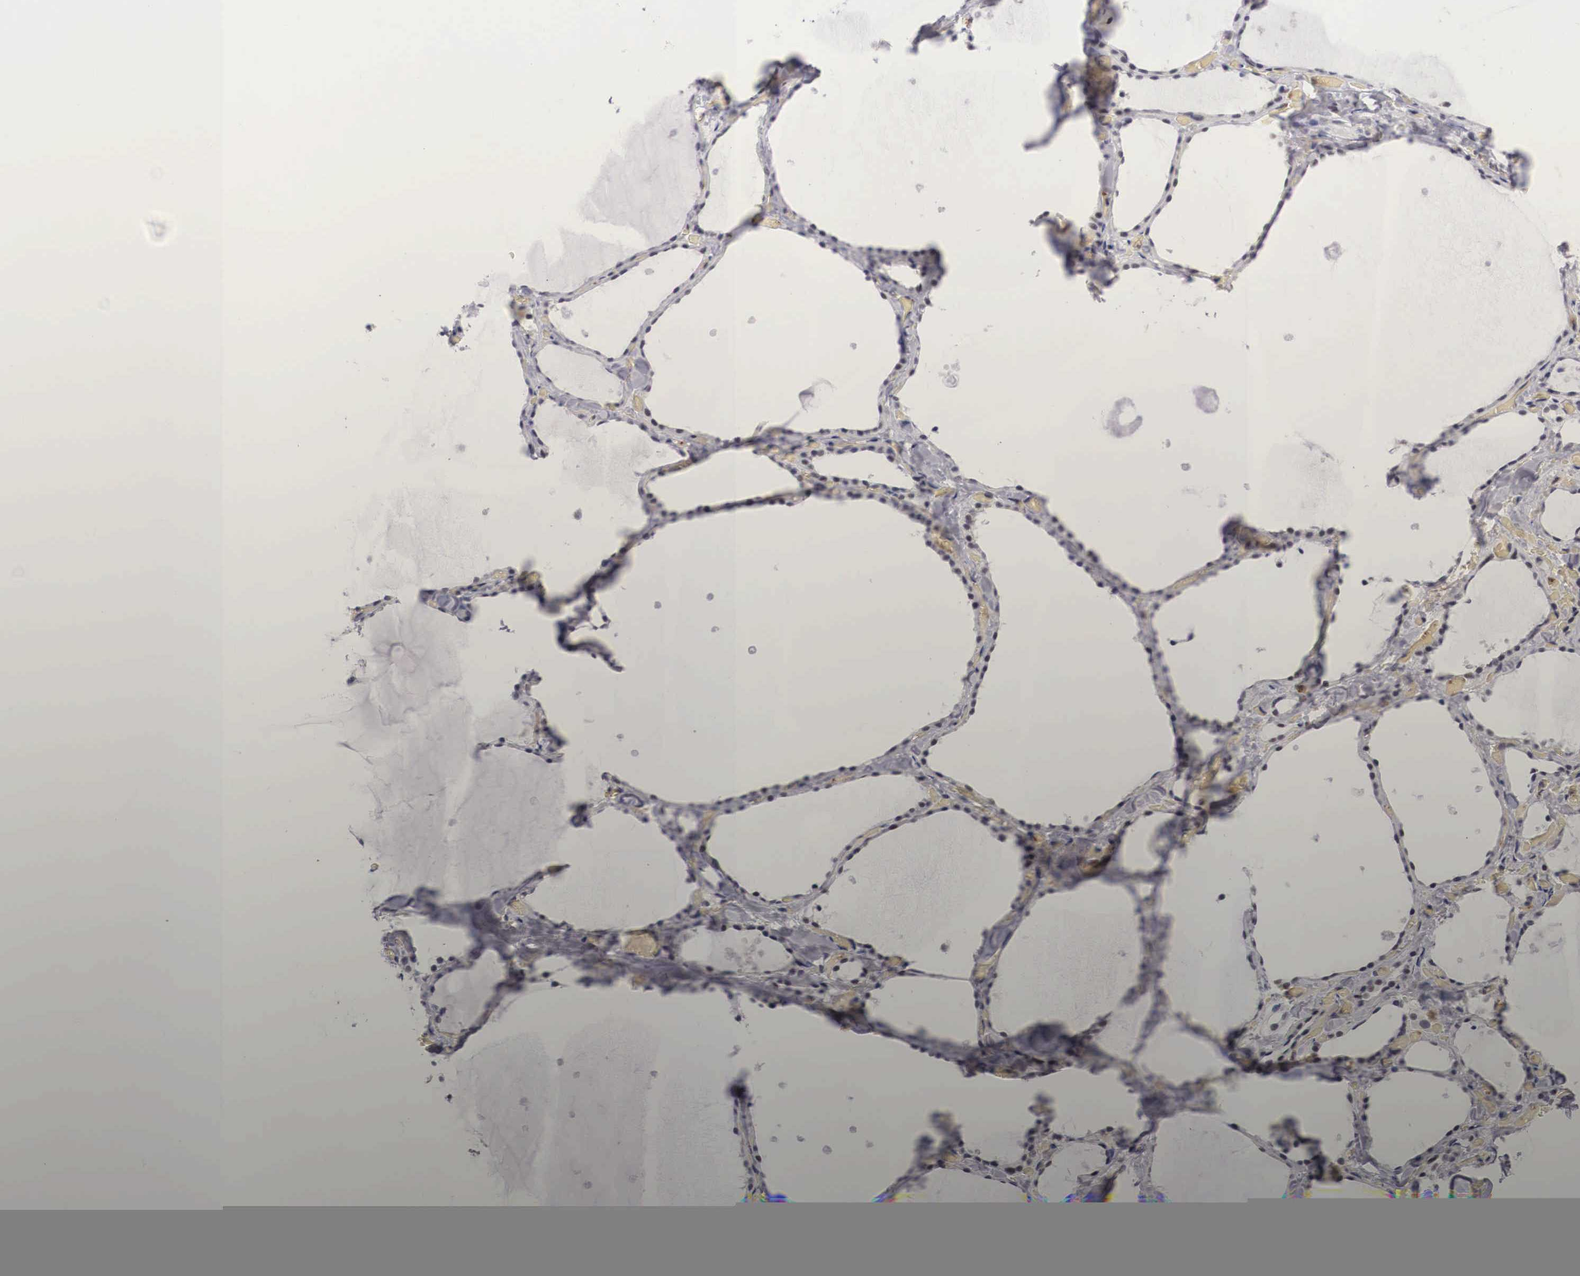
{"staining": {"intensity": "negative", "quantity": "none", "location": "none"}, "tissue": "thyroid gland", "cell_type": "Glandular cells", "image_type": "normal", "snomed": [{"axis": "morphology", "description": "Normal tissue, NOS"}, {"axis": "topography", "description": "Thyroid gland"}], "caption": "The photomicrograph exhibits no significant expression in glandular cells of thyroid gland. (DAB immunohistochemistry, high magnification).", "gene": "FAM47A", "patient": {"sex": "male", "age": 34}}